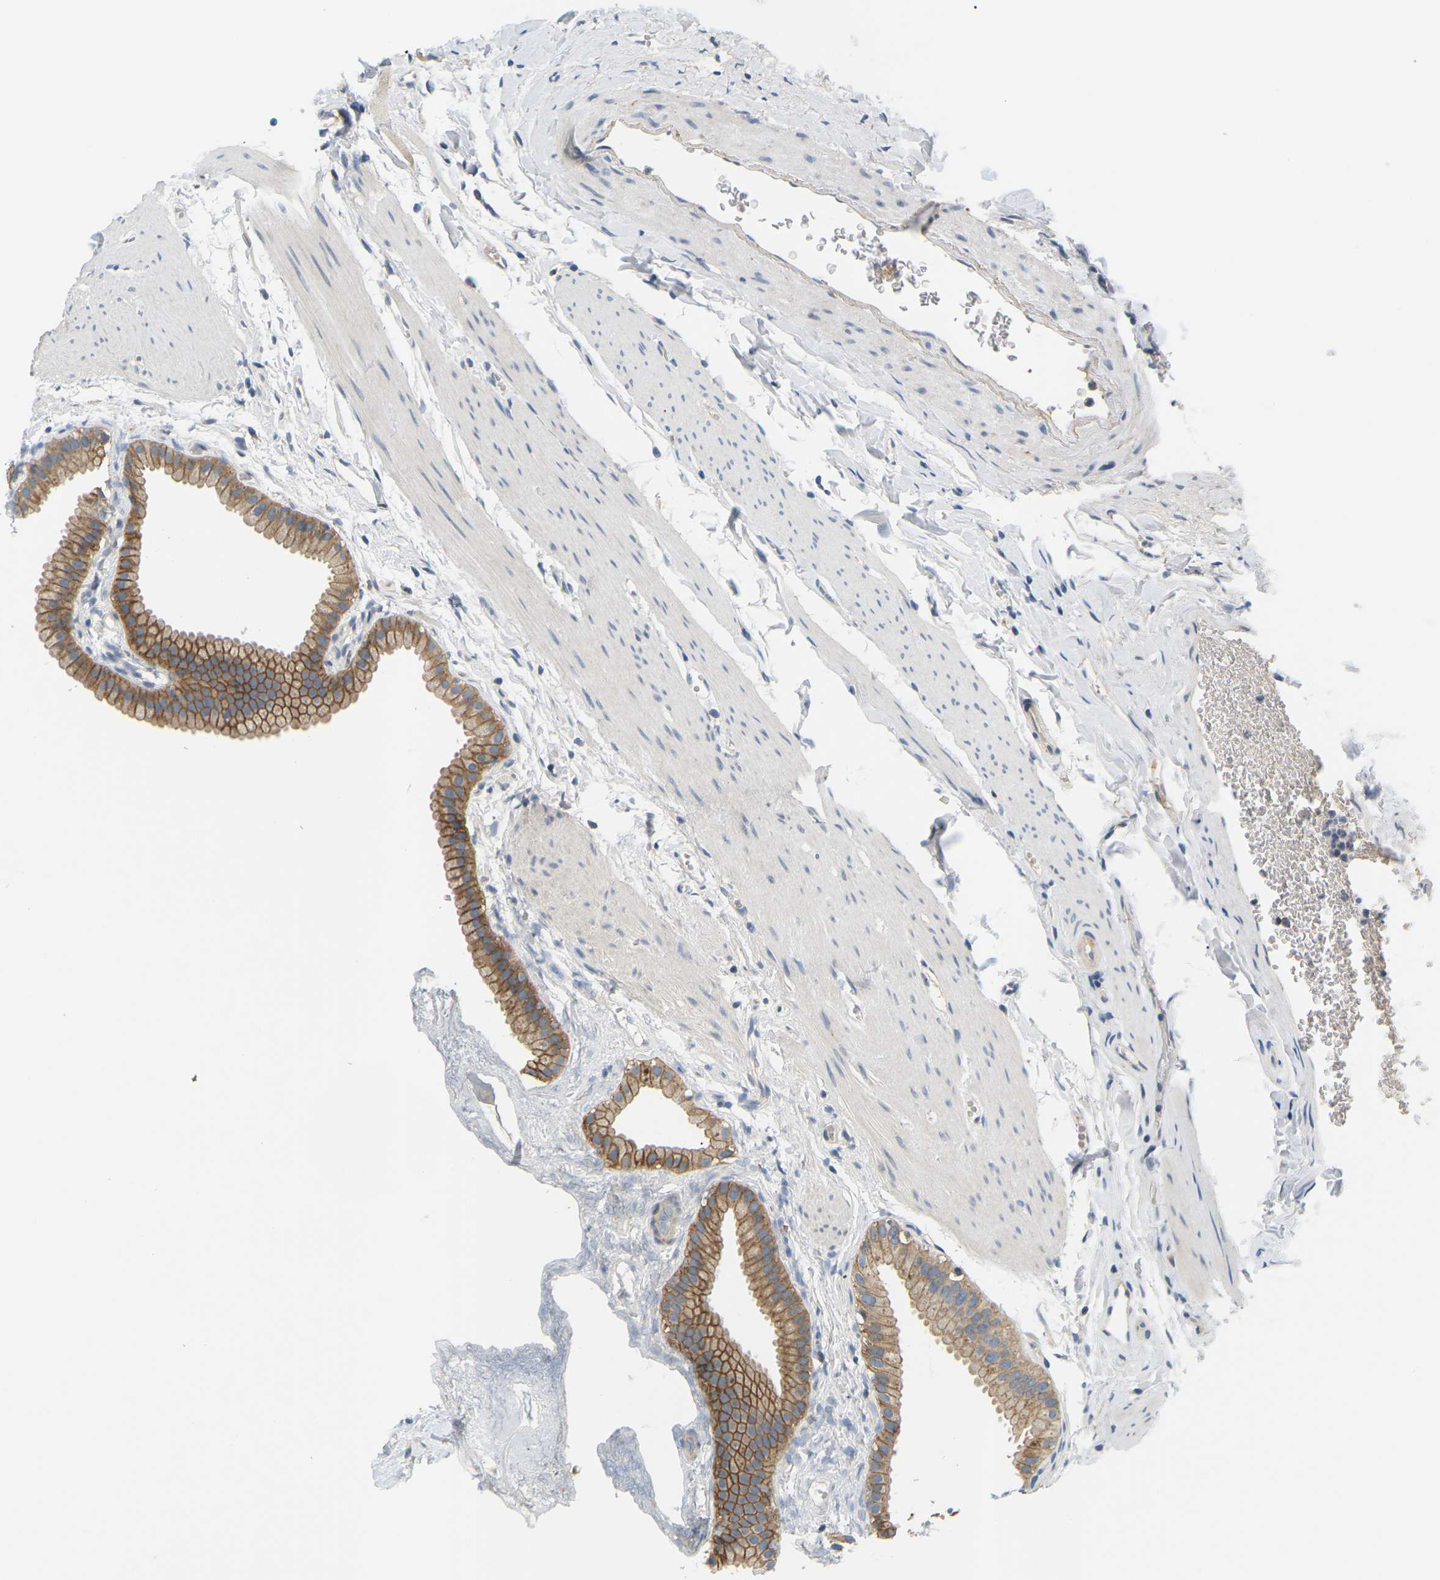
{"staining": {"intensity": "moderate", "quantity": ">75%", "location": "cytoplasmic/membranous"}, "tissue": "gallbladder", "cell_type": "Glandular cells", "image_type": "normal", "snomed": [{"axis": "morphology", "description": "Normal tissue, NOS"}, {"axis": "topography", "description": "Gallbladder"}], "caption": "Immunohistochemical staining of benign human gallbladder displays medium levels of moderate cytoplasmic/membranous positivity in about >75% of glandular cells.", "gene": "EVA1C", "patient": {"sex": "female", "age": 64}}